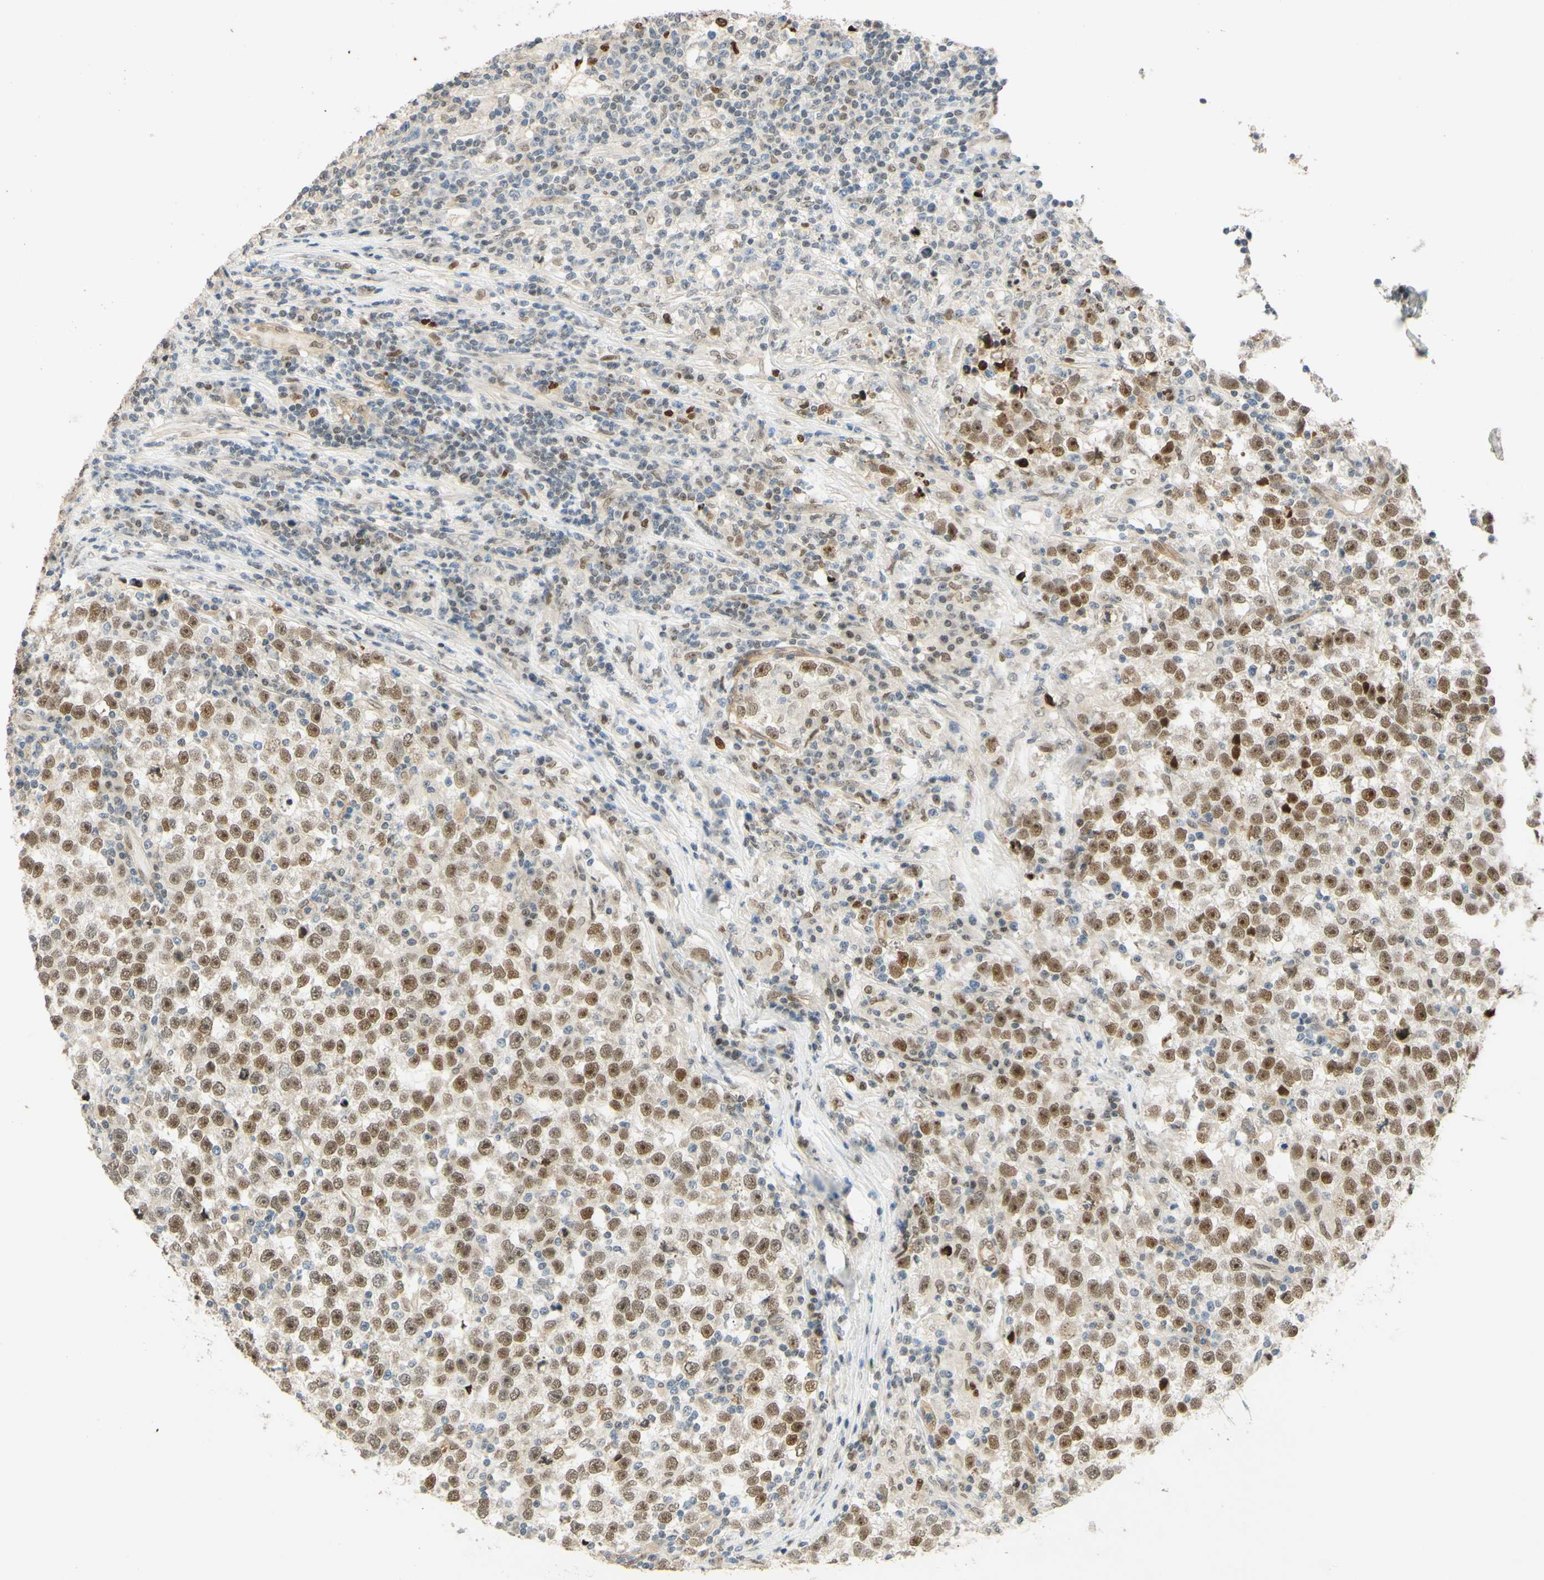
{"staining": {"intensity": "moderate", "quantity": ">75%", "location": "nuclear"}, "tissue": "testis cancer", "cell_type": "Tumor cells", "image_type": "cancer", "snomed": [{"axis": "morphology", "description": "Seminoma, NOS"}, {"axis": "topography", "description": "Testis"}], "caption": "A medium amount of moderate nuclear positivity is appreciated in approximately >75% of tumor cells in testis seminoma tissue.", "gene": "POLB", "patient": {"sex": "male", "age": 43}}